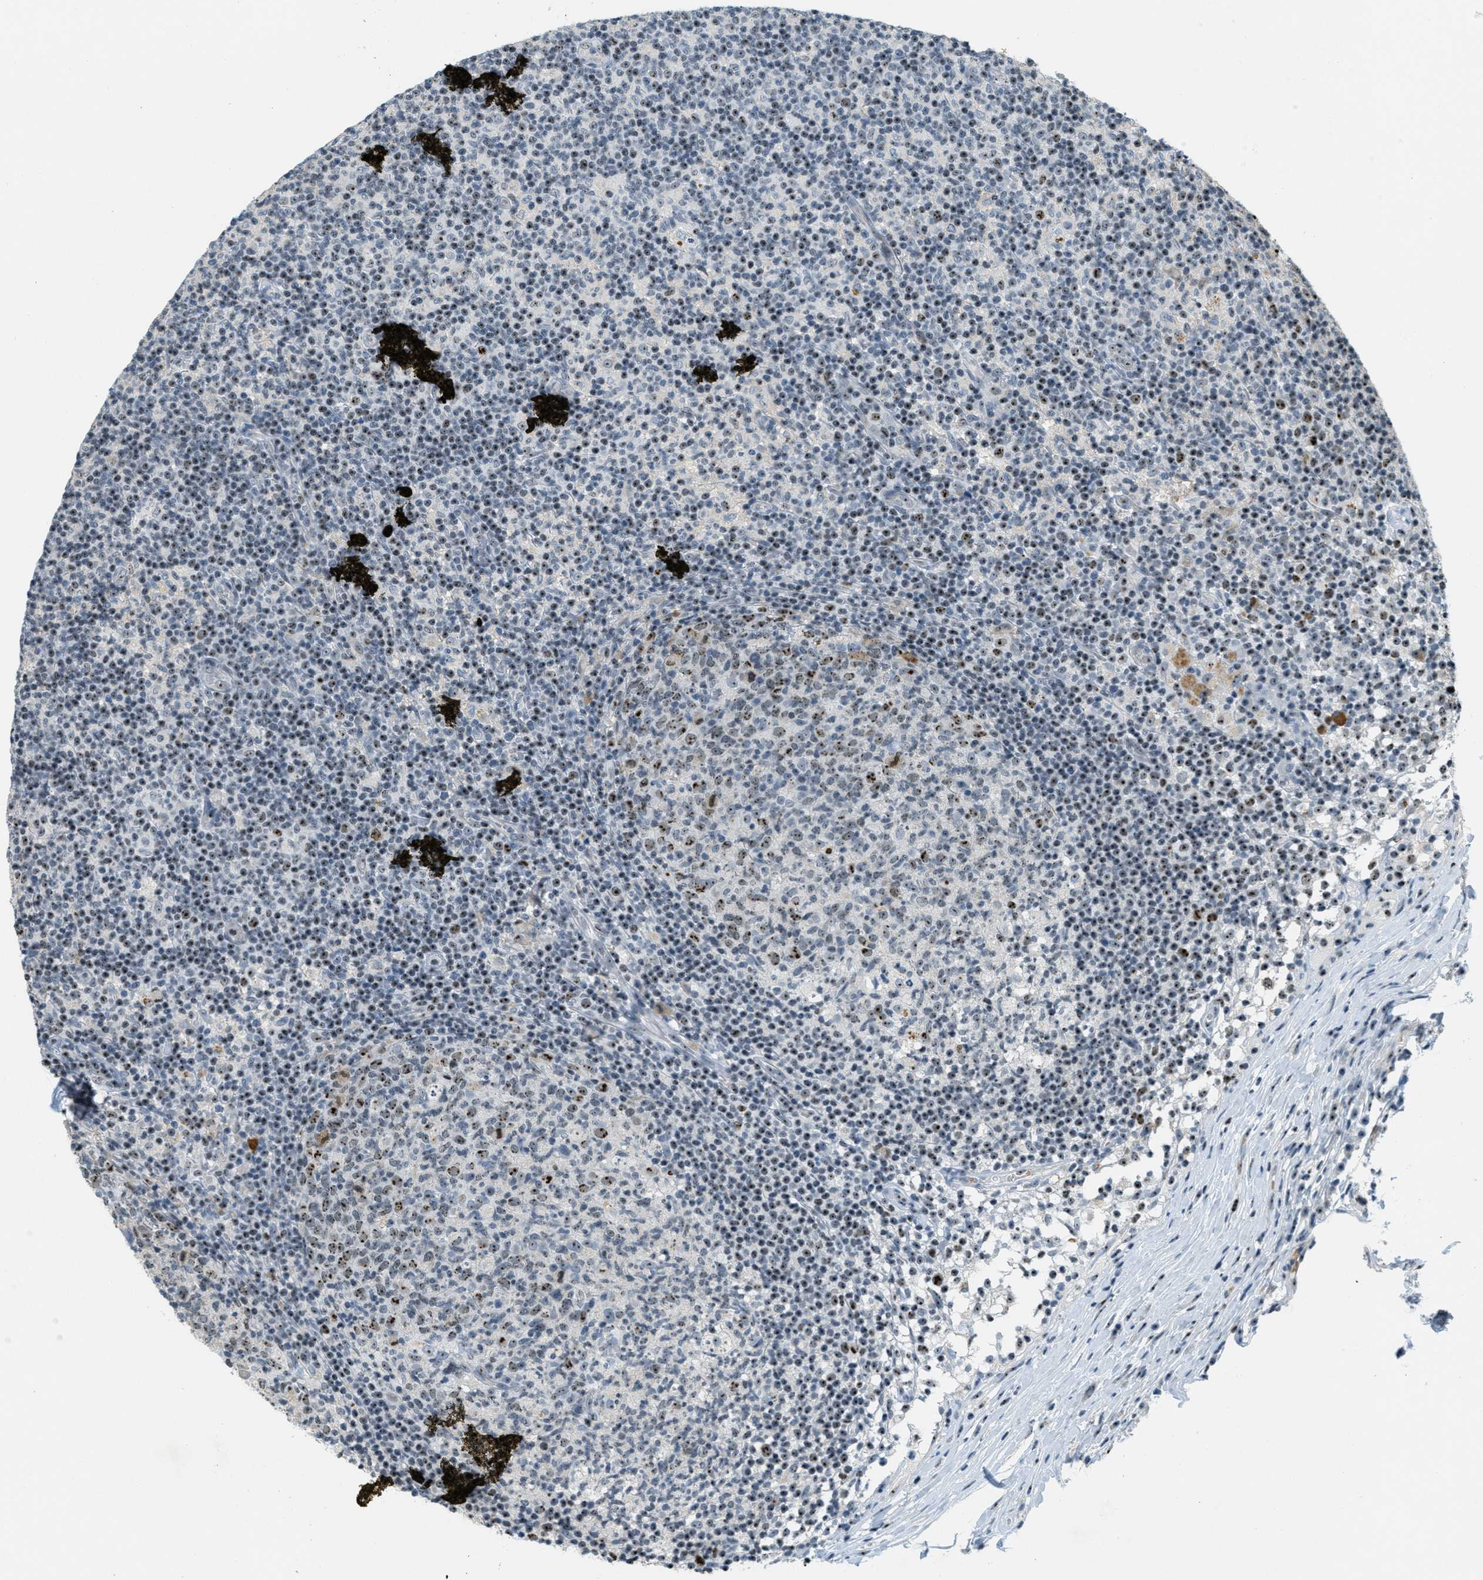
{"staining": {"intensity": "moderate", "quantity": "25%-75%", "location": "nuclear"}, "tissue": "lymph node", "cell_type": "Germinal center cells", "image_type": "normal", "snomed": [{"axis": "morphology", "description": "Normal tissue, NOS"}, {"axis": "morphology", "description": "Inflammation, NOS"}, {"axis": "topography", "description": "Lymph node"}], "caption": "Moderate nuclear protein positivity is seen in approximately 25%-75% of germinal center cells in lymph node. Nuclei are stained in blue.", "gene": "DDX47", "patient": {"sex": "male", "age": 55}}